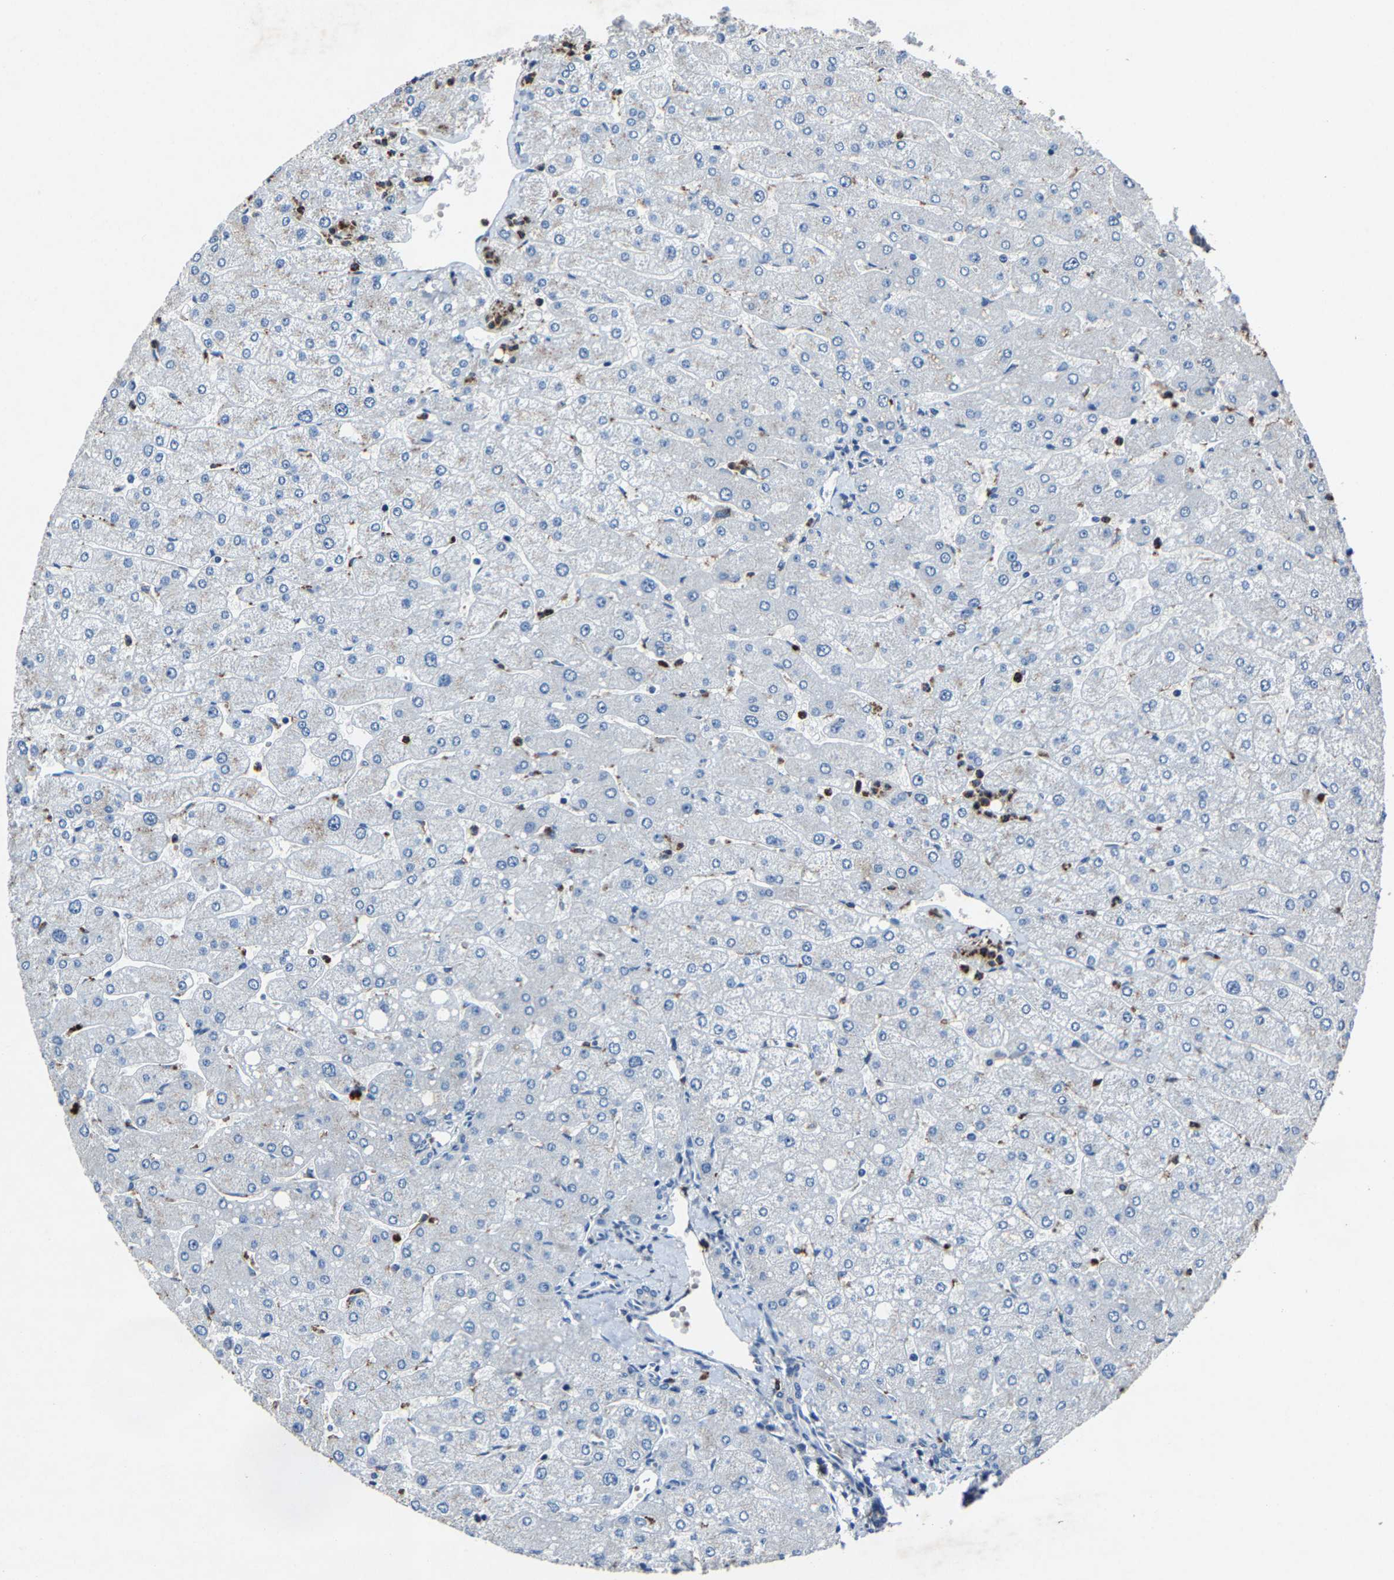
{"staining": {"intensity": "negative", "quantity": "none", "location": "none"}, "tissue": "liver", "cell_type": "Cholangiocytes", "image_type": "normal", "snomed": [{"axis": "morphology", "description": "Normal tissue, NOS"}, {"axis": "topography", "description": "Liver"}], "caption": "This image is of normal liver stained with immunohistochemistry (IHC) to label a protein in brown with the nuclei are counter-stained blue. There is no expression in cholangiocytes.", "gene": "PCNX2", "patient": {"sex": "male", "age": 55}}